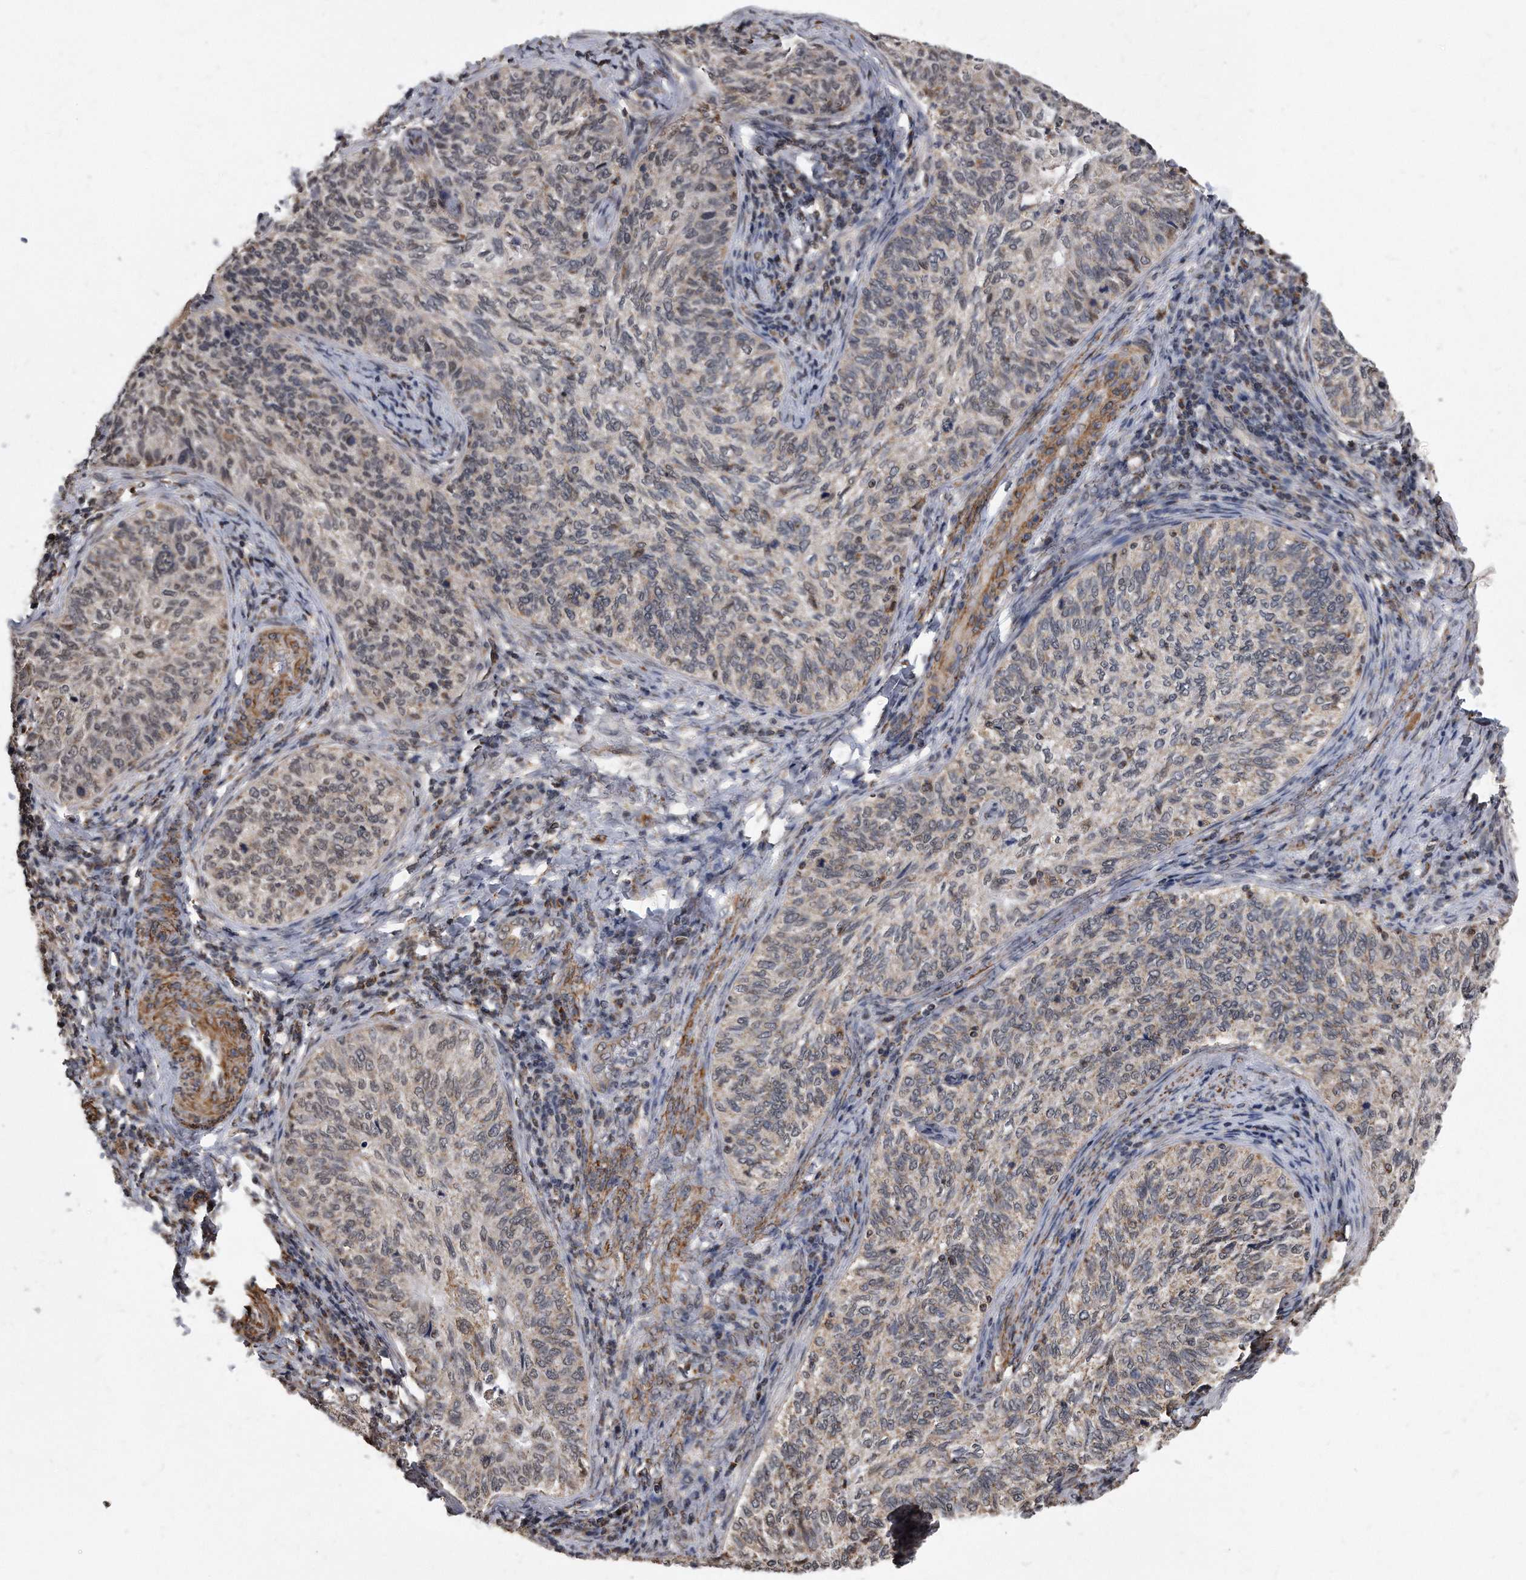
{"staining": {"intensity": "weak", "quantity": "25%-75%", "location": "cytoplasmic/membranous,nuclear"}, "tissue": "cervical cancer", "cell_type": "Tumor cells", "image_type": "cancer", "snomed": [{"axis": "morphology", "description": "Squamous cell carcinoma, NOS"}, {"axis": "topography", "description": "Cervix"}], "caption": "Weak cytoplasmic/membranous and nuclear positivity for a protein is appreciated in about 25%-75% of tumor cells of squamous cell carcinoma (cervical) using immunohistochemistry.", "gene": "DUSP22", "patient": {"sex": "female", "age": 30}}